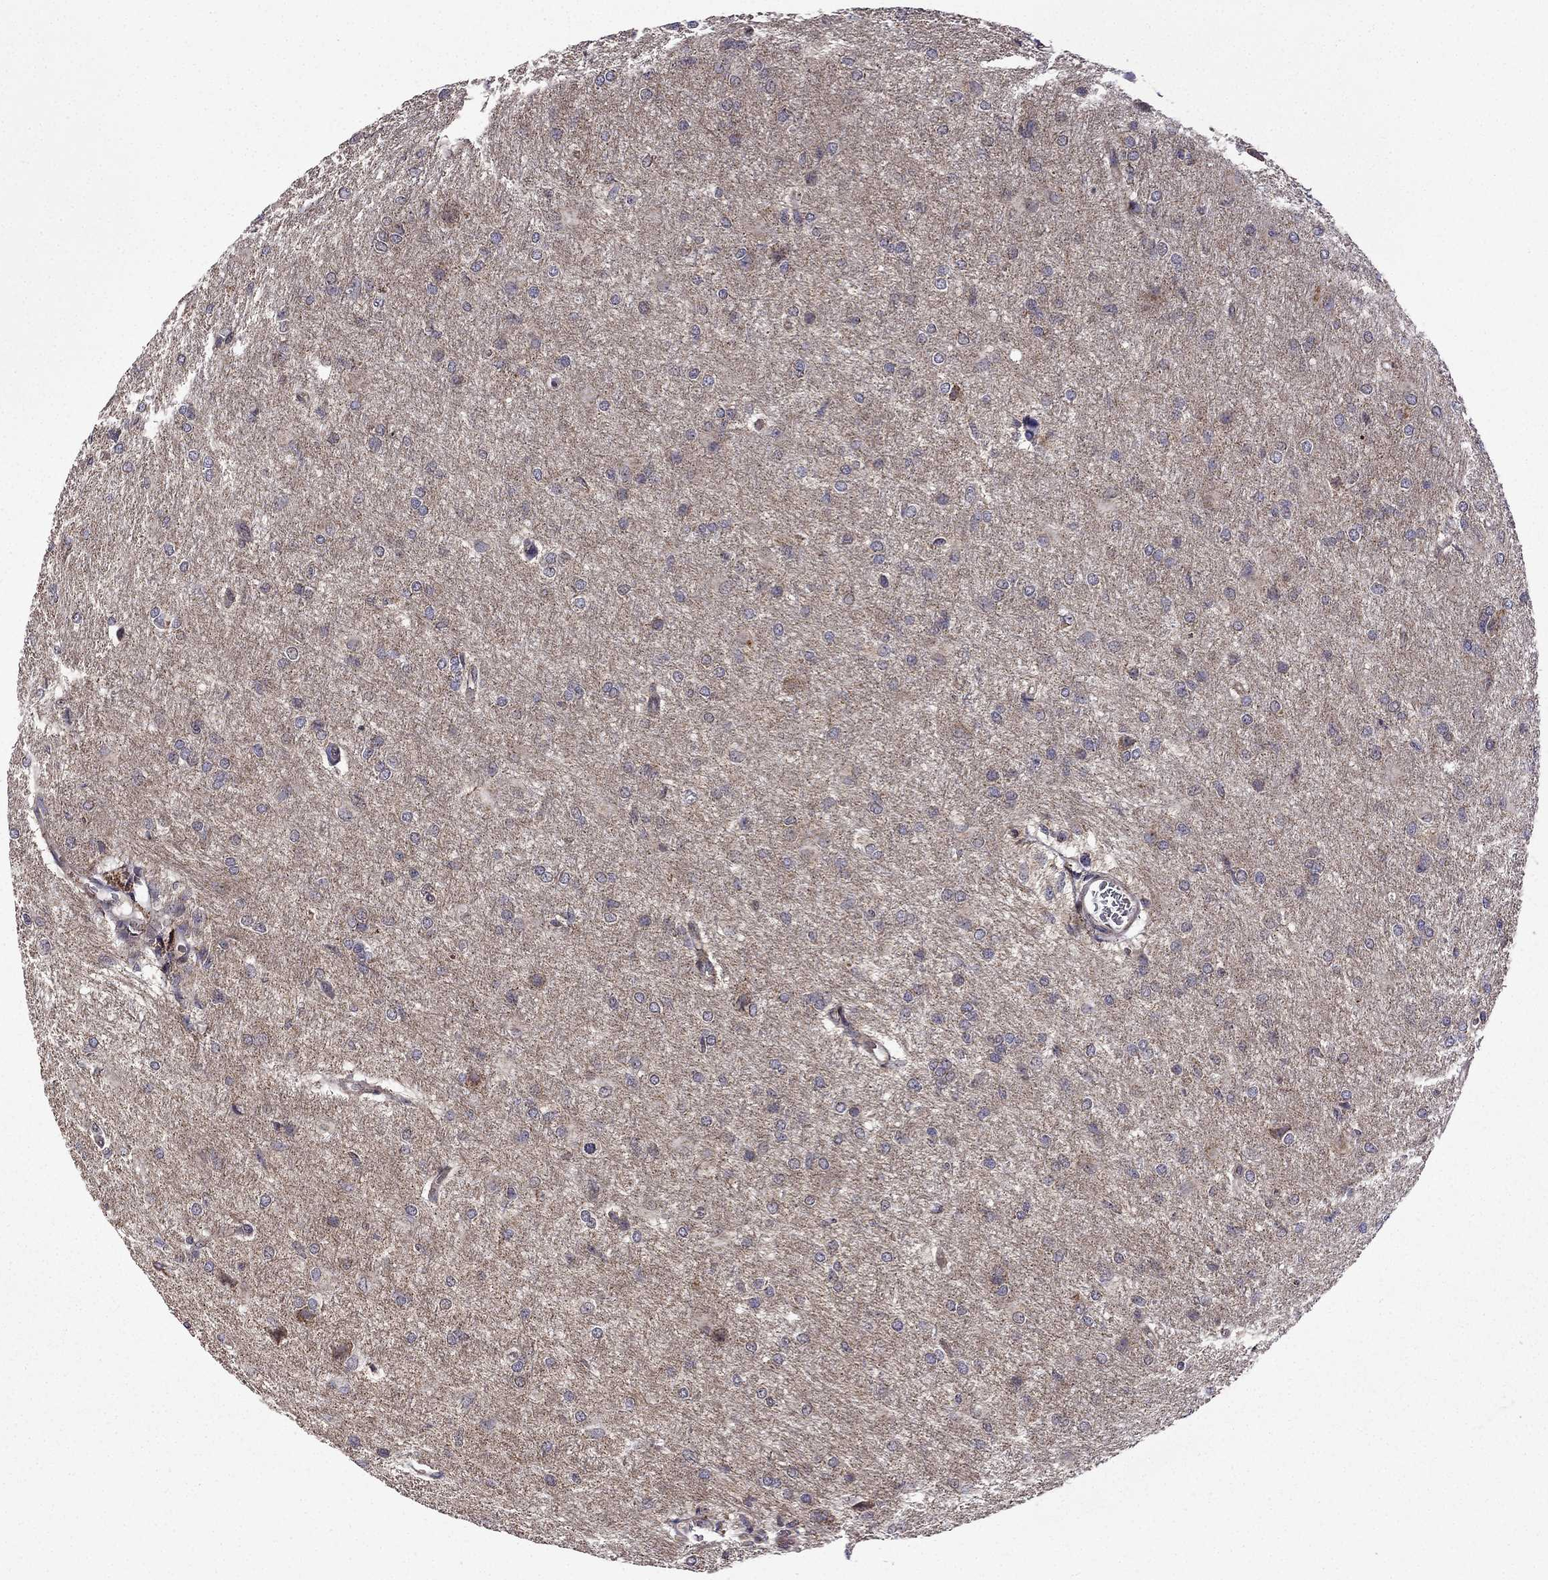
{"staining": {"intensity": "negative", "quantity": "none", "location": "none"}, "tissue": "glioma", "cell_type": "Tumor cells", "image_type": "cancer", "snomed": [{"axis": "morphology", "description": "Glioma, malignant, High grade"}, {"axis": "topography", "description": "Brain"}], "caption": "Tumor cells show no significant staining in glioma. The staining is performed using DAB brown chromogen with nuclei counter-stained in using hematoxylin.", "gene": "TAB2", "patient": {"sex": "male", "age": 68}}